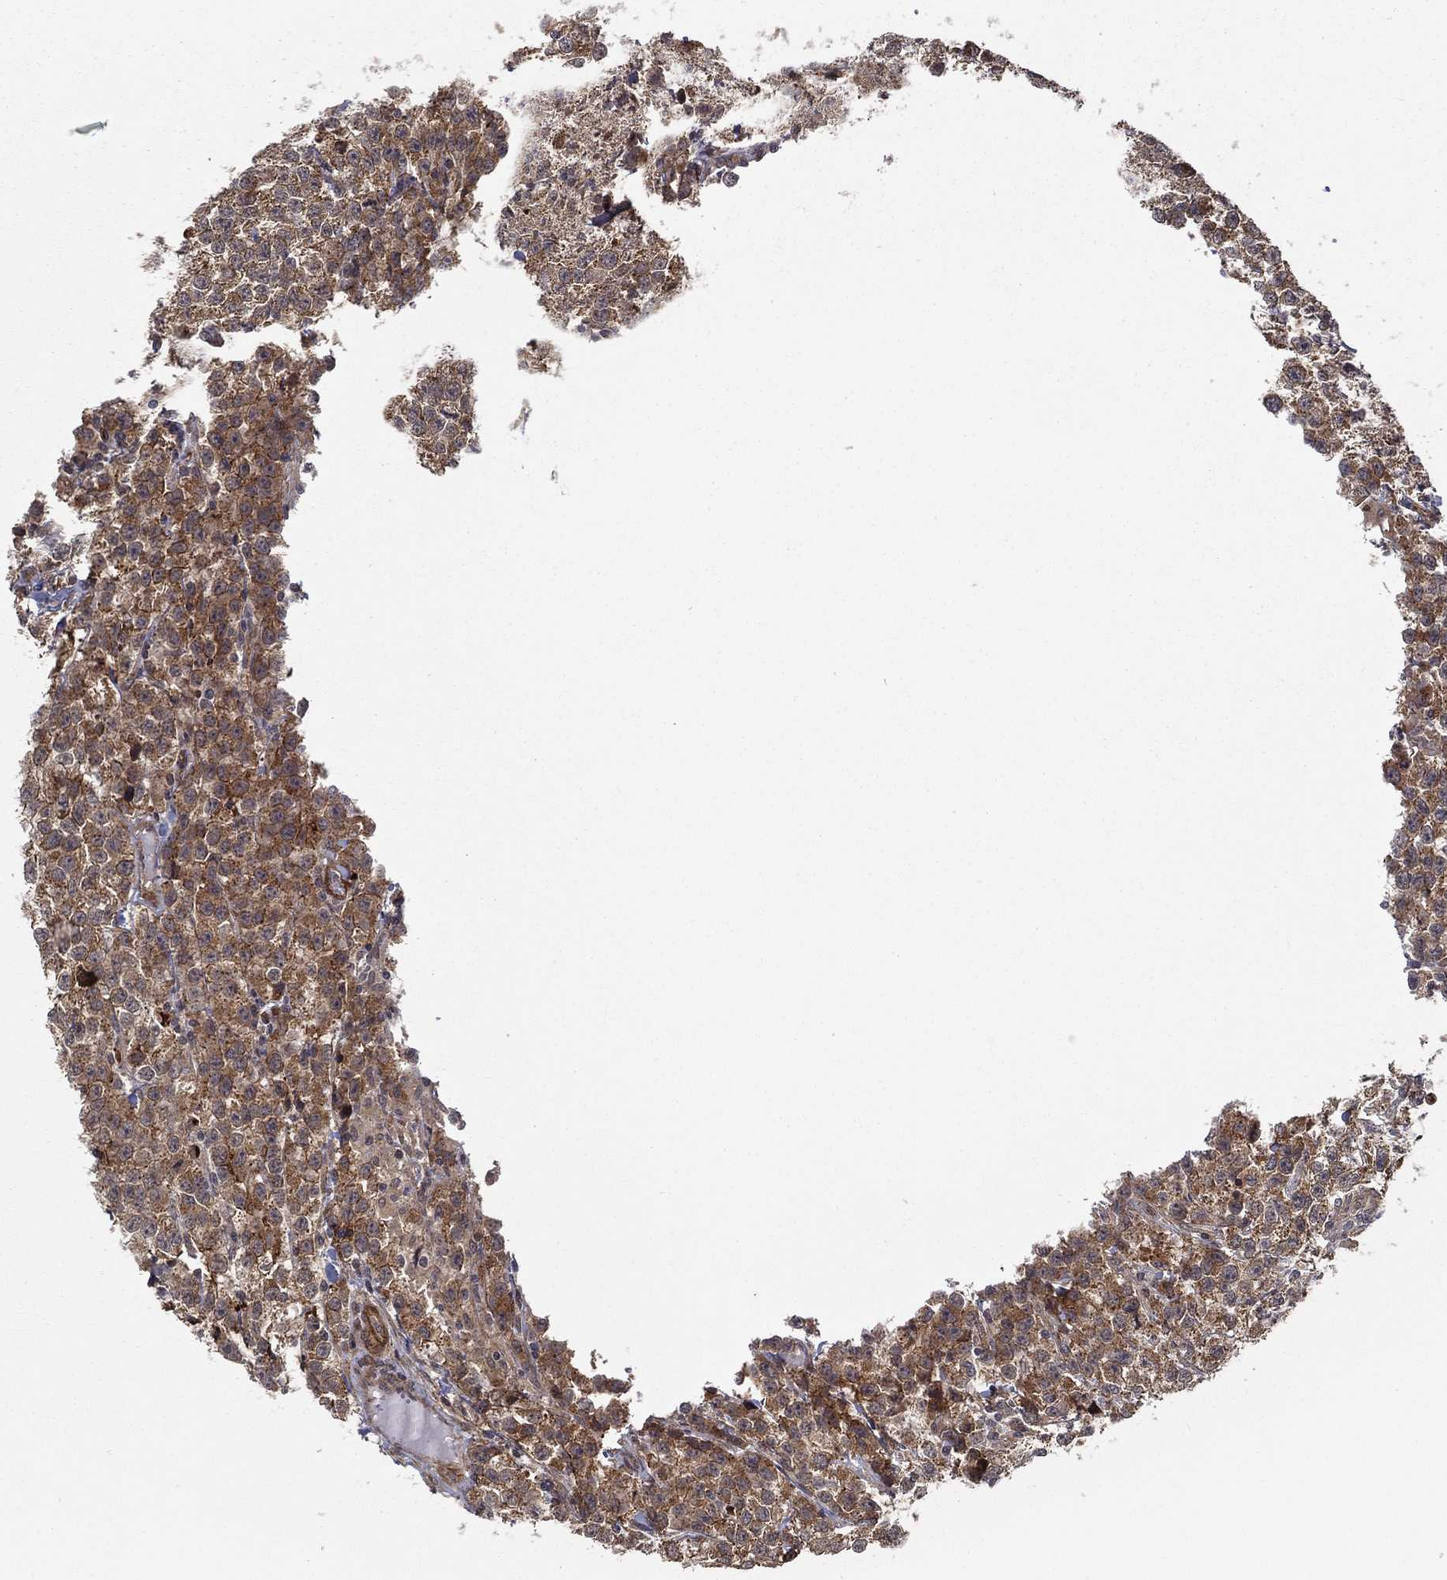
{"staining": {"intensity": "moderate", "quantity": ">75%", "location": "cytoplasmic/membranous"}, "tissue": "testis cancer", "cell_type": "Tumor cells", "image_type": "cancer", "snomed": [{"axis": "morphology", "description": "Seminoma, NOS"}, {"axis": "topography", "description": "Testis"}], "caption": "This histopathology image shows immunohistochemistry staining of human seminoma (testis), with medium moderate cytoplasmic/membranous expression in about >75% of tumor cells.", "gene": "UACA", "patient": {"sex": "male", "age": 59}}